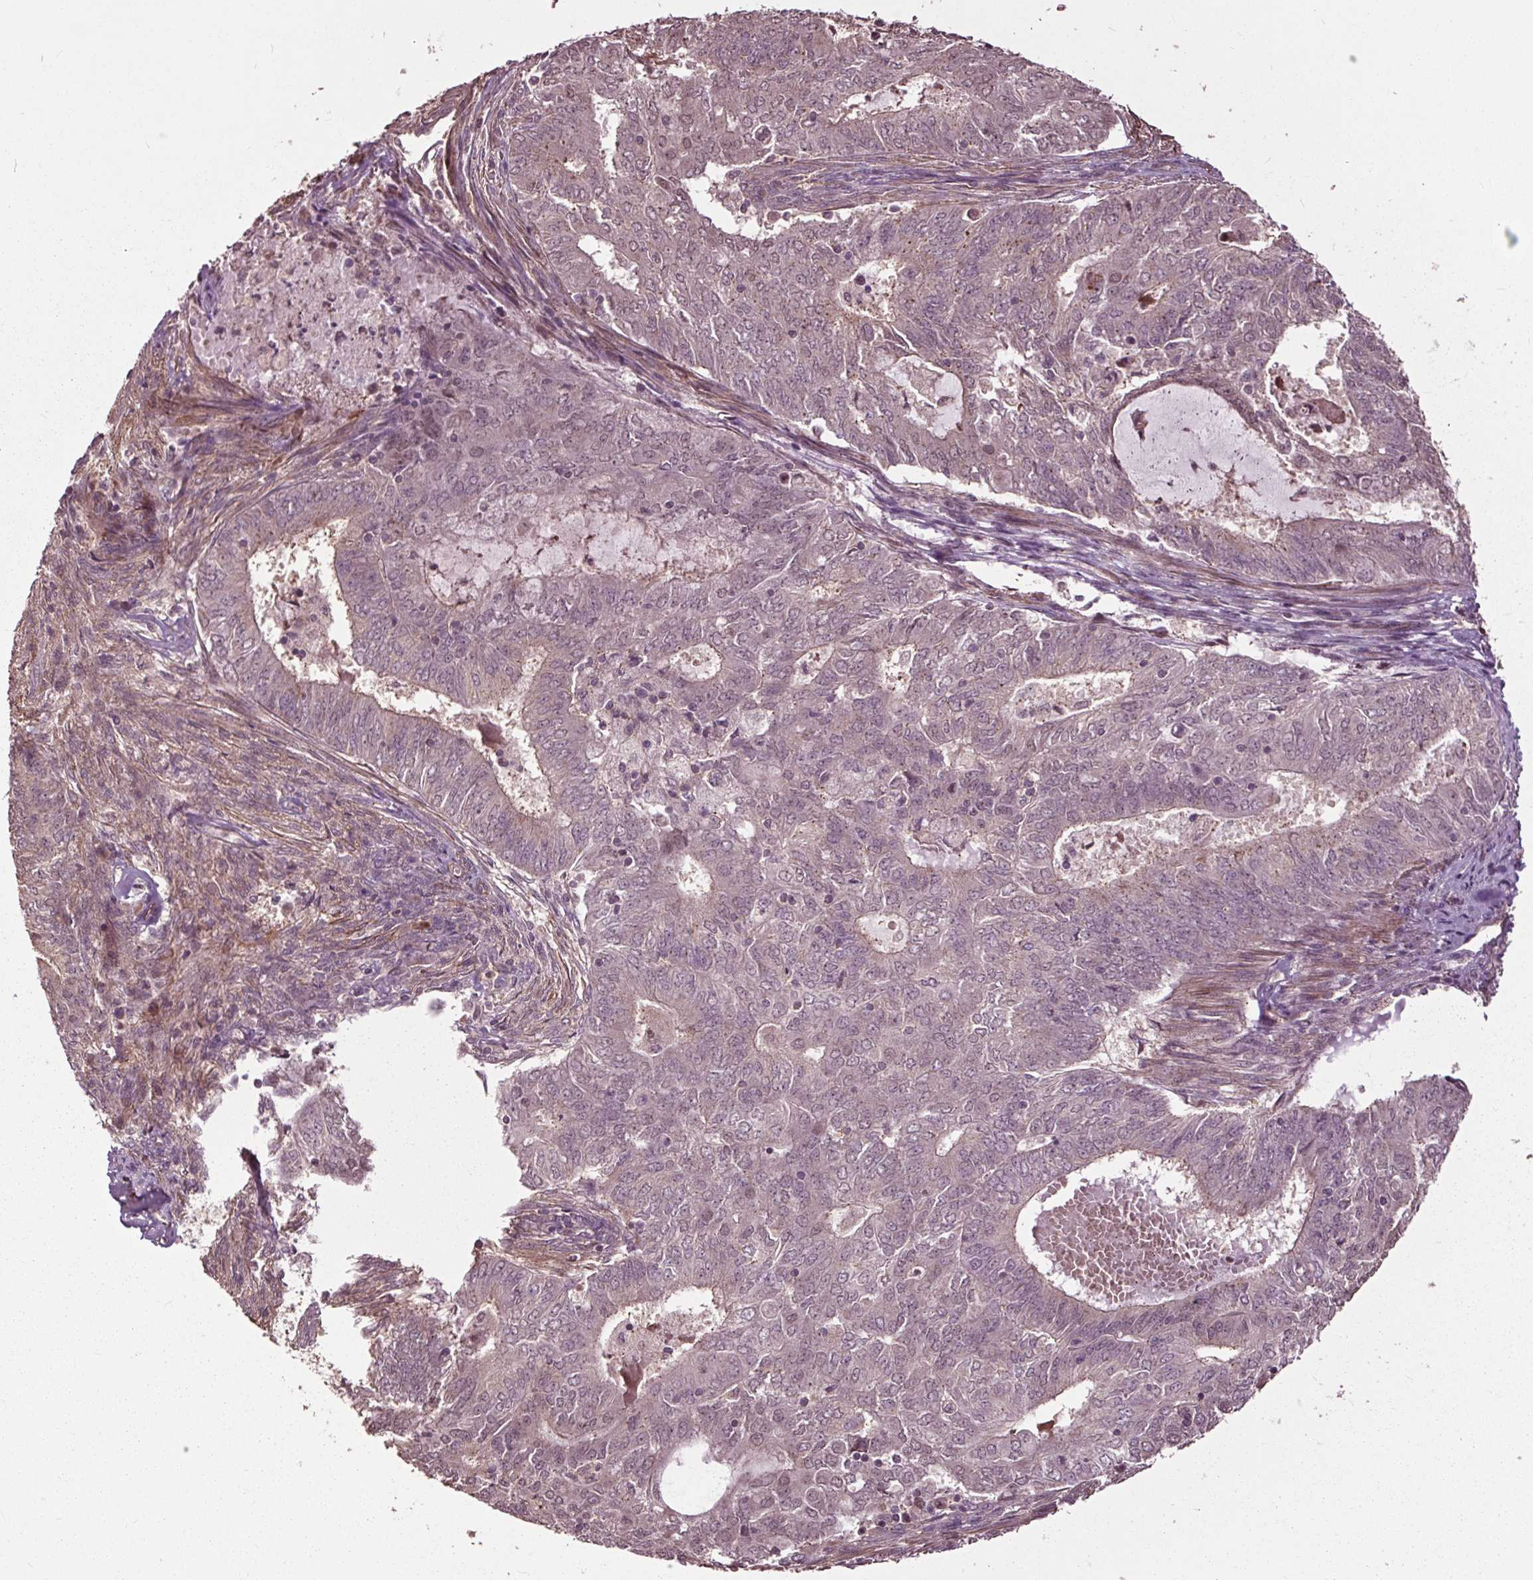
{"staining": {"intensity": "weak", "quantity": "25%-75%", "location": "nuclear"}, "tissue": "endometrial cancer", "cell_type": "Tumor cells", "image_type": "cancer", "snomed": [{"axis": "morphology", "description": "Adenocarcinoma, NOS"}, {"axis": "topography", "description": "Endometrium"}], "caption": "There is low levels of weak nuclear staining in tumor cells of adenocarcinoma (endometrial), as demonstrated by immunohistochemical staining (brown color).", "gene": "CEP95", "patient": {"sex": "female", "age": 62}}